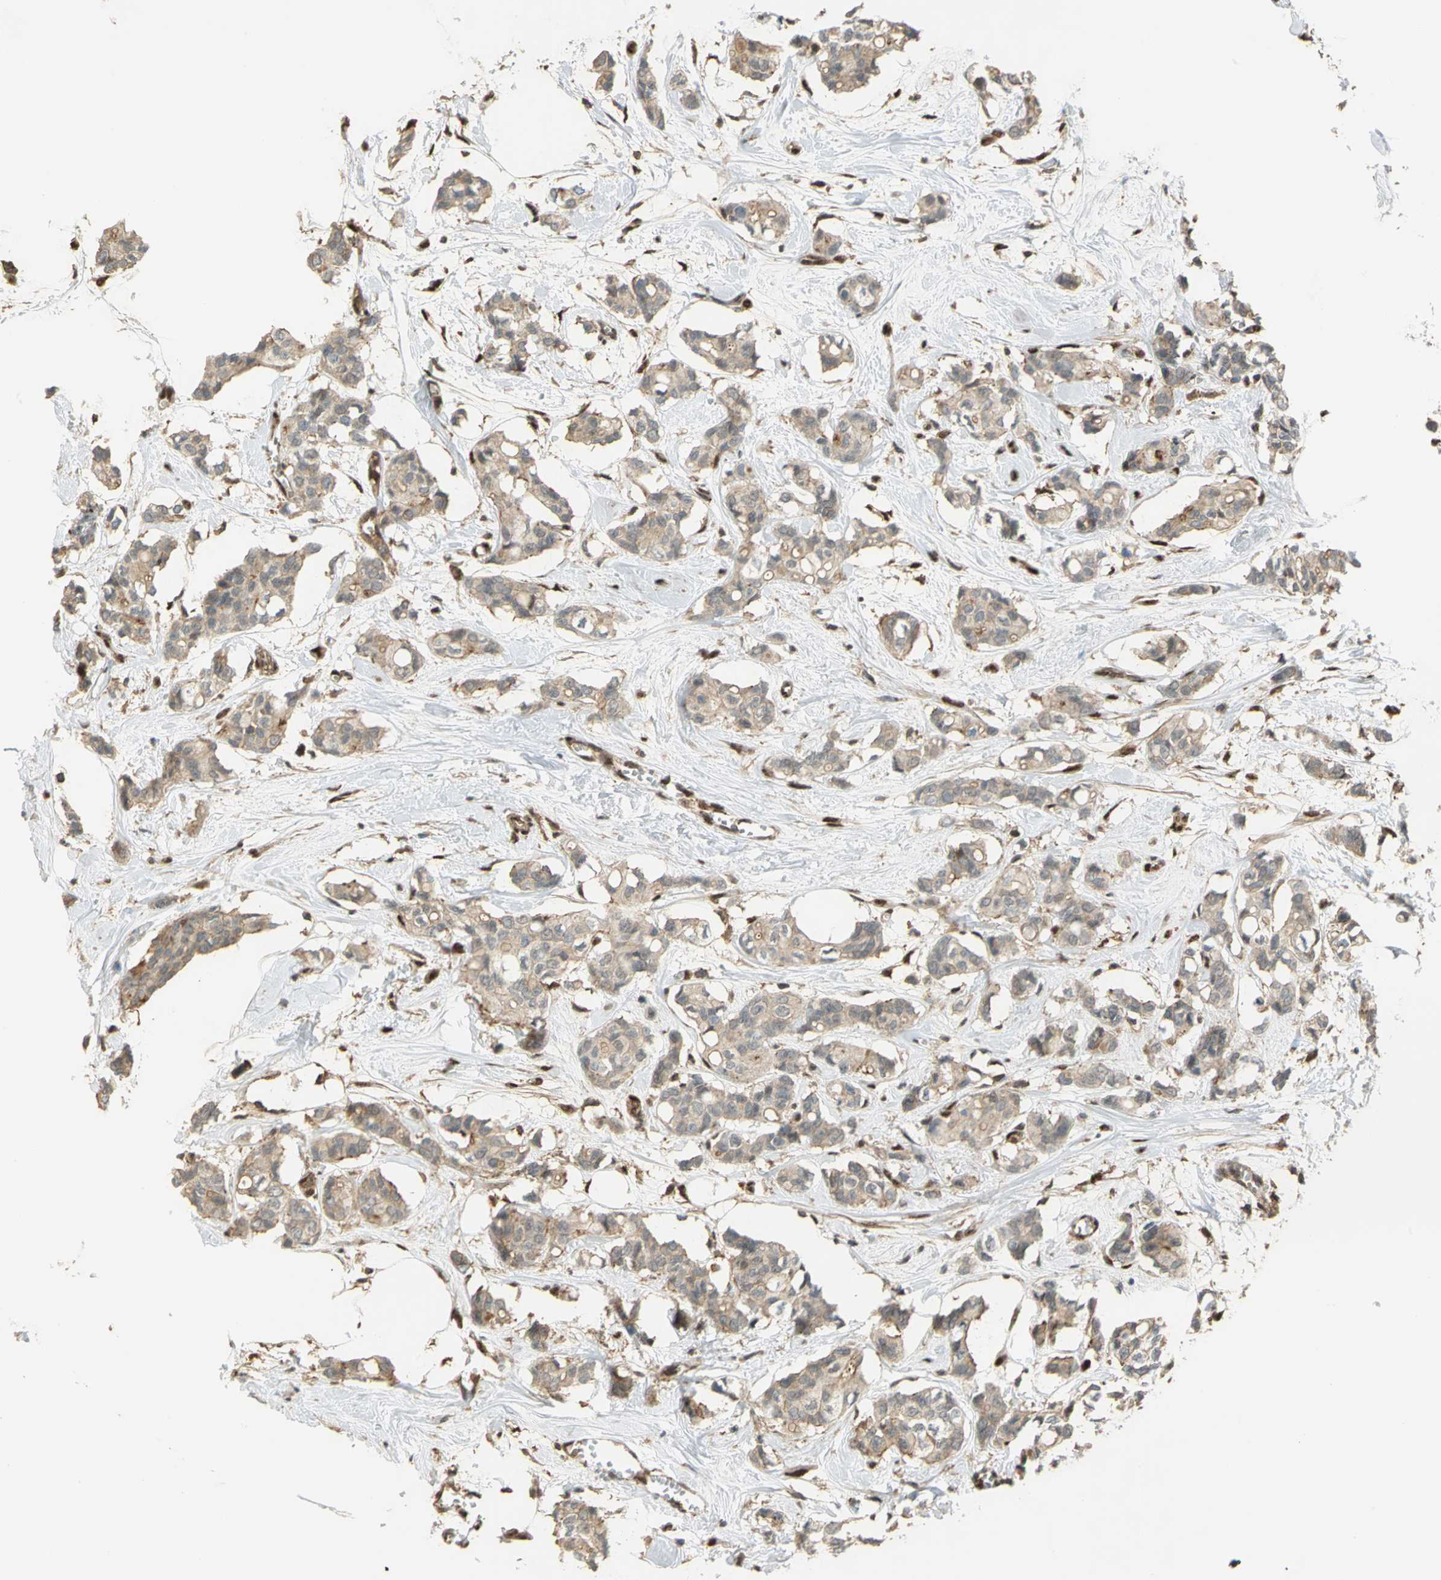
{"staining": {"intensity": "weak", "quantity": ">75%", "location": "cytoplasmic/membranous,nuclear"}, "tissue": "breast cancer", "cell_type": "Tumor cells", "image_type": "cancer", "snomed": [{"axis": "morphology", "description": "Duct carcinoma"}, {"axis": "topography", "description": "Breast"}], "caption": "Breast cancer tissue shows weak cytoplasmic/membranous and nuclear positivity in approximately >75% of tumor cells", "gene": "RBFOX2", "patient": {"sex": "female", "age": 84}}